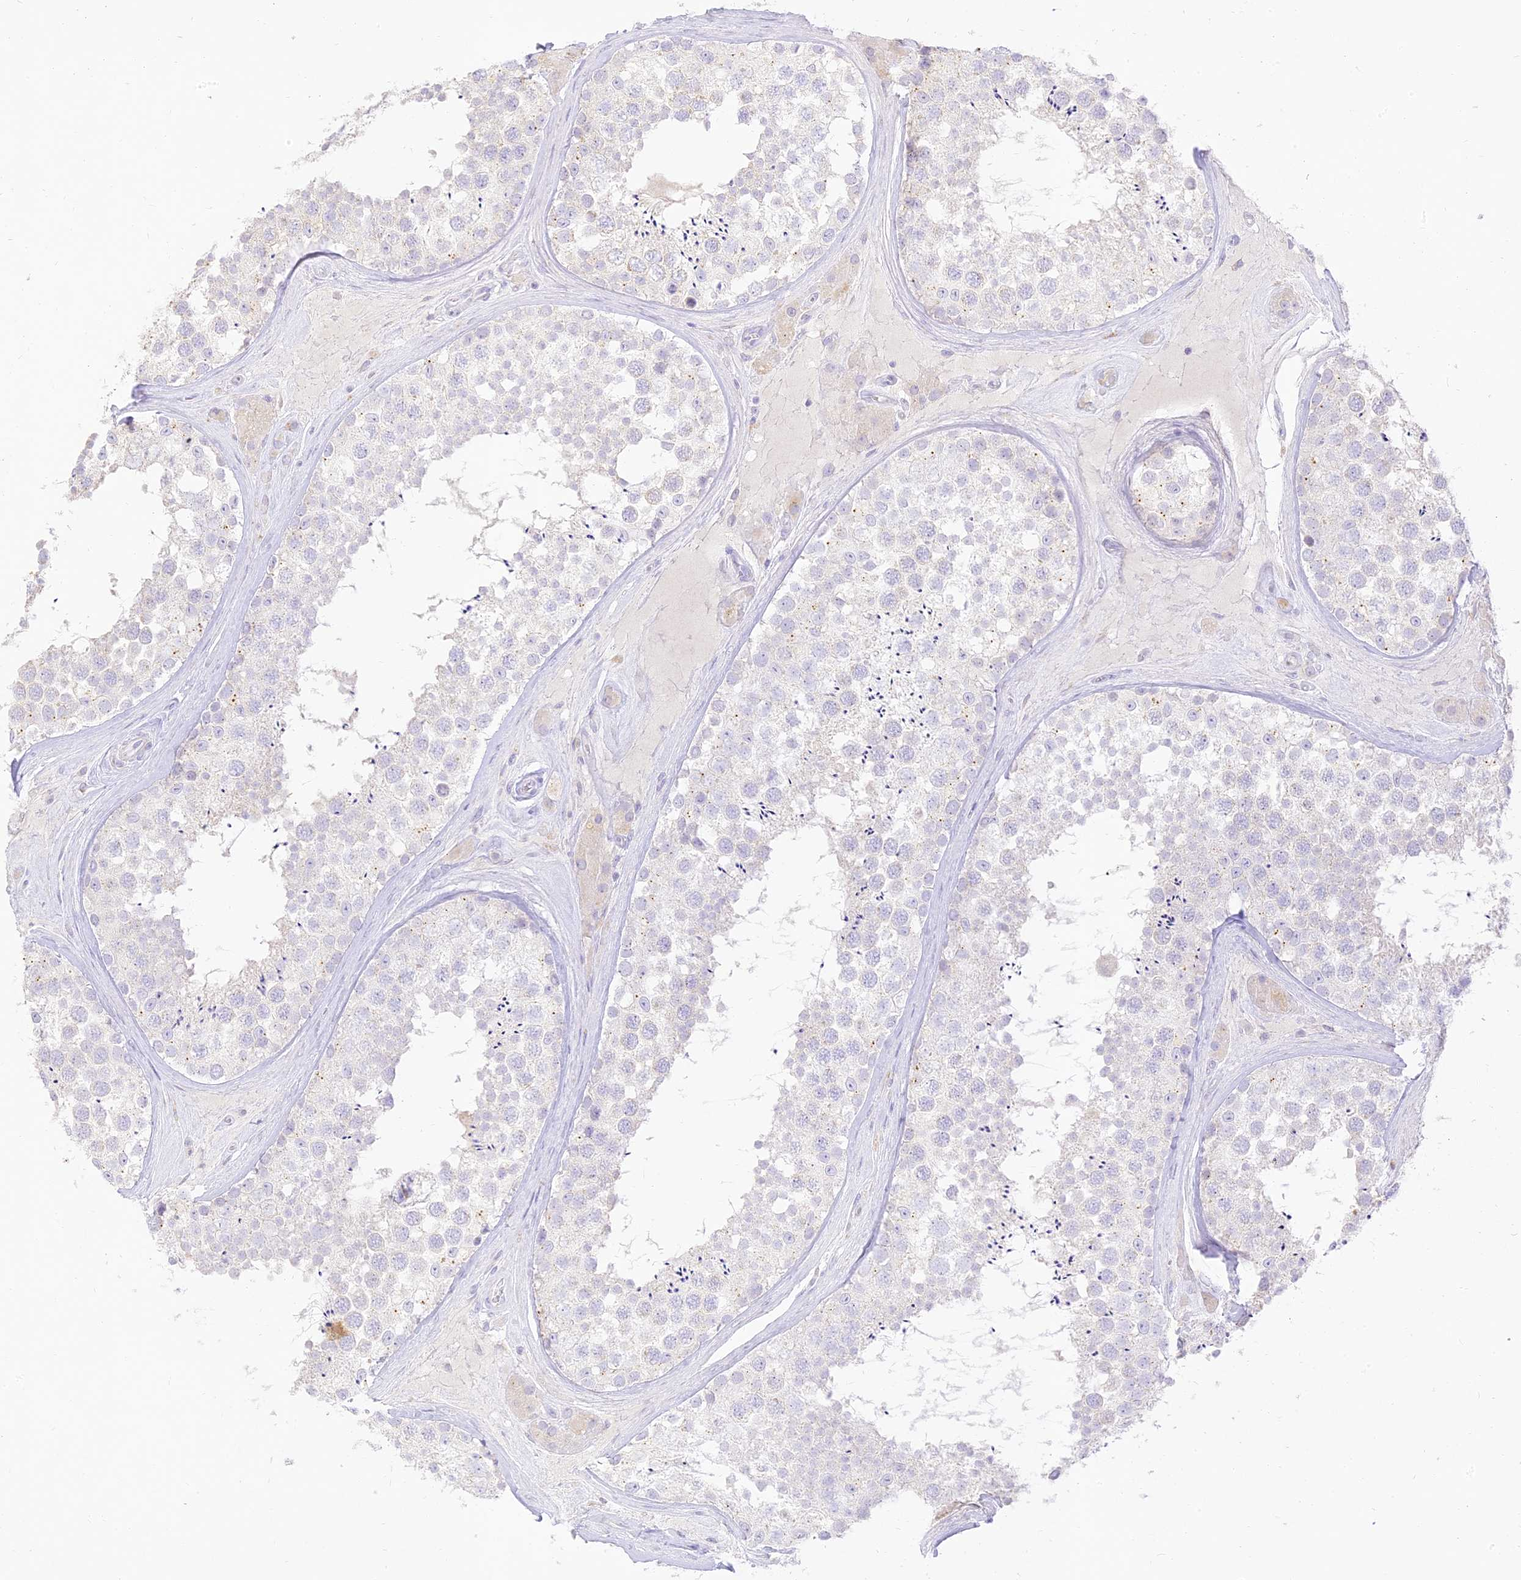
{"staining": {"intensity": "negative", "quantity": "none", "location": "none"}, "tissue": "testis", "cell_type": "Cells in seminiferous ducts", "image_type": "normal", "snomed": [{"axis": "morphology", "description": "Normal tissue, NOS"}, {"axis": "topography", "description": "Testis"}], "caption": "IHC histopathology image of normal testis: testis stained with DAB (3,3'-diaminobenzidine) displays no significant protein expression in cells in seminiferous ducts. The staining was performed using DAB to visualize the protein expression in brown, while the nuclei were stained in blue with hematoxylin (Magnification: 20x).", "gene": "SEC13", "patient": {"sex": "male", "age": 46}}